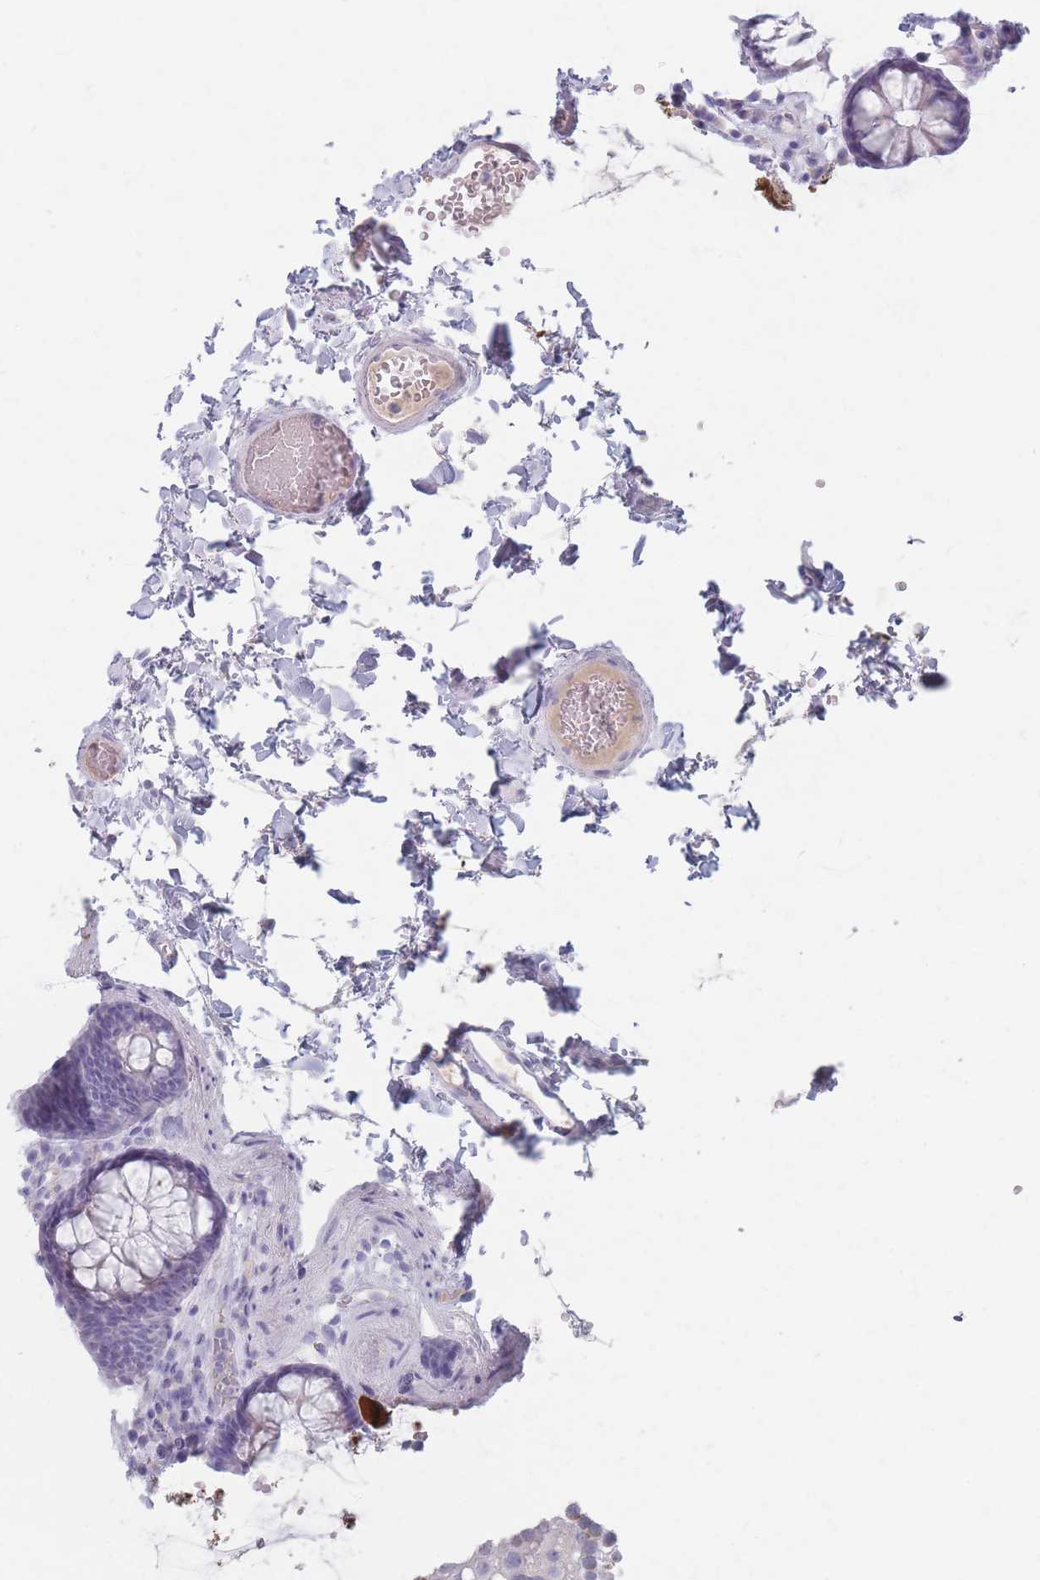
{"staining": {"intensity": "negative", "quantity": "none", "location": "none"}, "tissue": "colon", "cell_type": "Endothelial cells", "image_type": "normal", "snomed": [{"axis": "morphology", "description": "Normal tissue, NOS"}, {"axis": "topography", "description": "Colon"}], "caption": "Immunohistochemistry of unremarkable human colon displays no expression in endothelial cells. (DAB (3,3'-diaminobenzidine) immunohistochemistry (IHC) with hematoxylin counter stain).", "gene": "PIGM", "patient": {"sex": "male", "age": 84}}